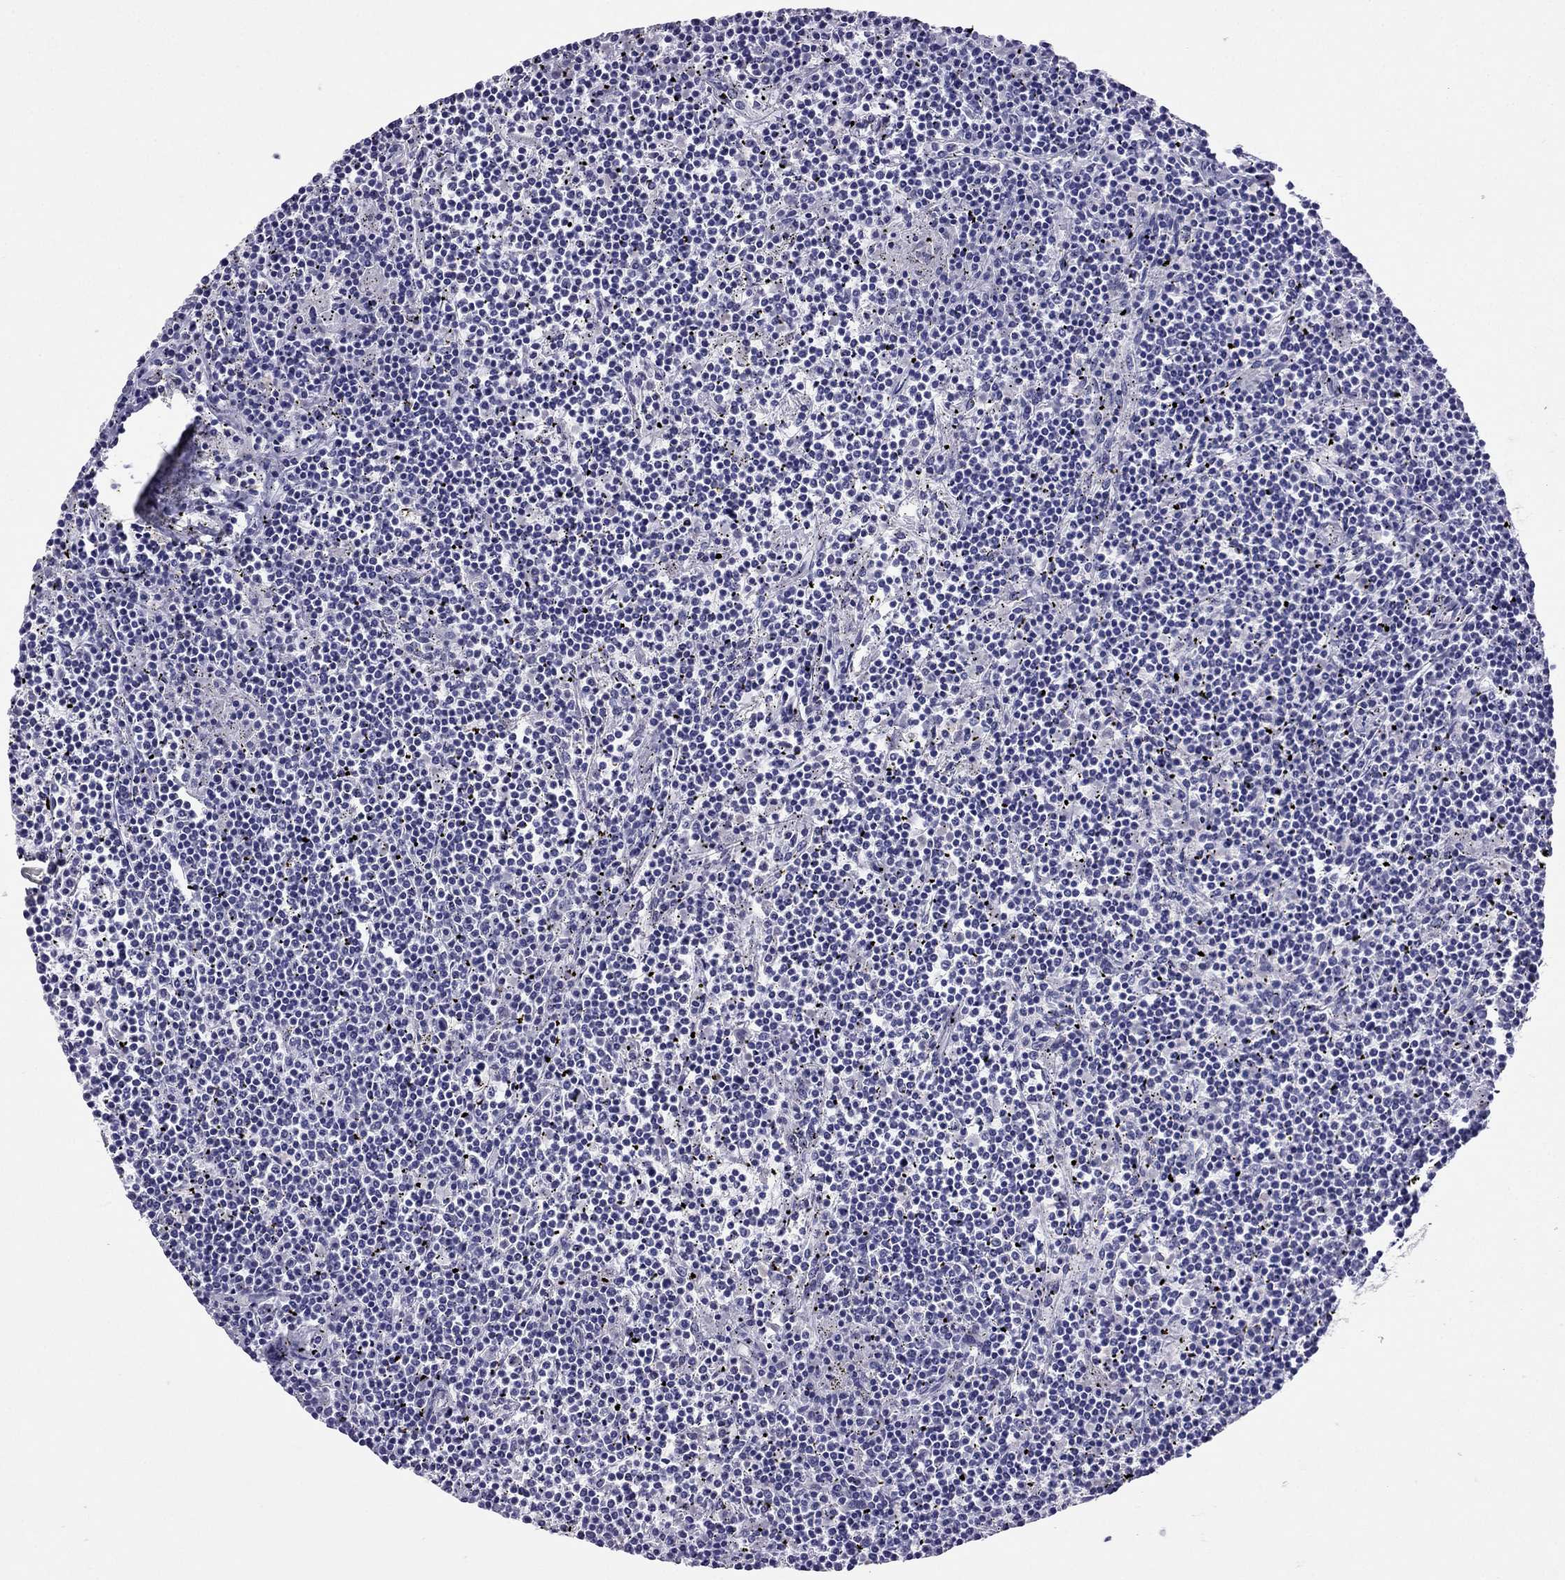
{"staining": {"intensity": "negative", "quantity": "none", "location": "none"}, "tissue": "lymphoma", "cell_type": "Tumor cells", "image_type": "cancer", "snomed": [{"axis": "morphology", "description": "Malignant lymphoma, non-Hodgkin's type, Low grade"}, {"axis": "topography", "description": "Spleen"}], "caption": "DAB immunohistochemical staining of malignant lymphoma, non-Hodgkin's type (low-grade) shows no significant staining in tumor cells.", "gene": "CROCC2", "patient": {"sex": "female", "age": 19}}